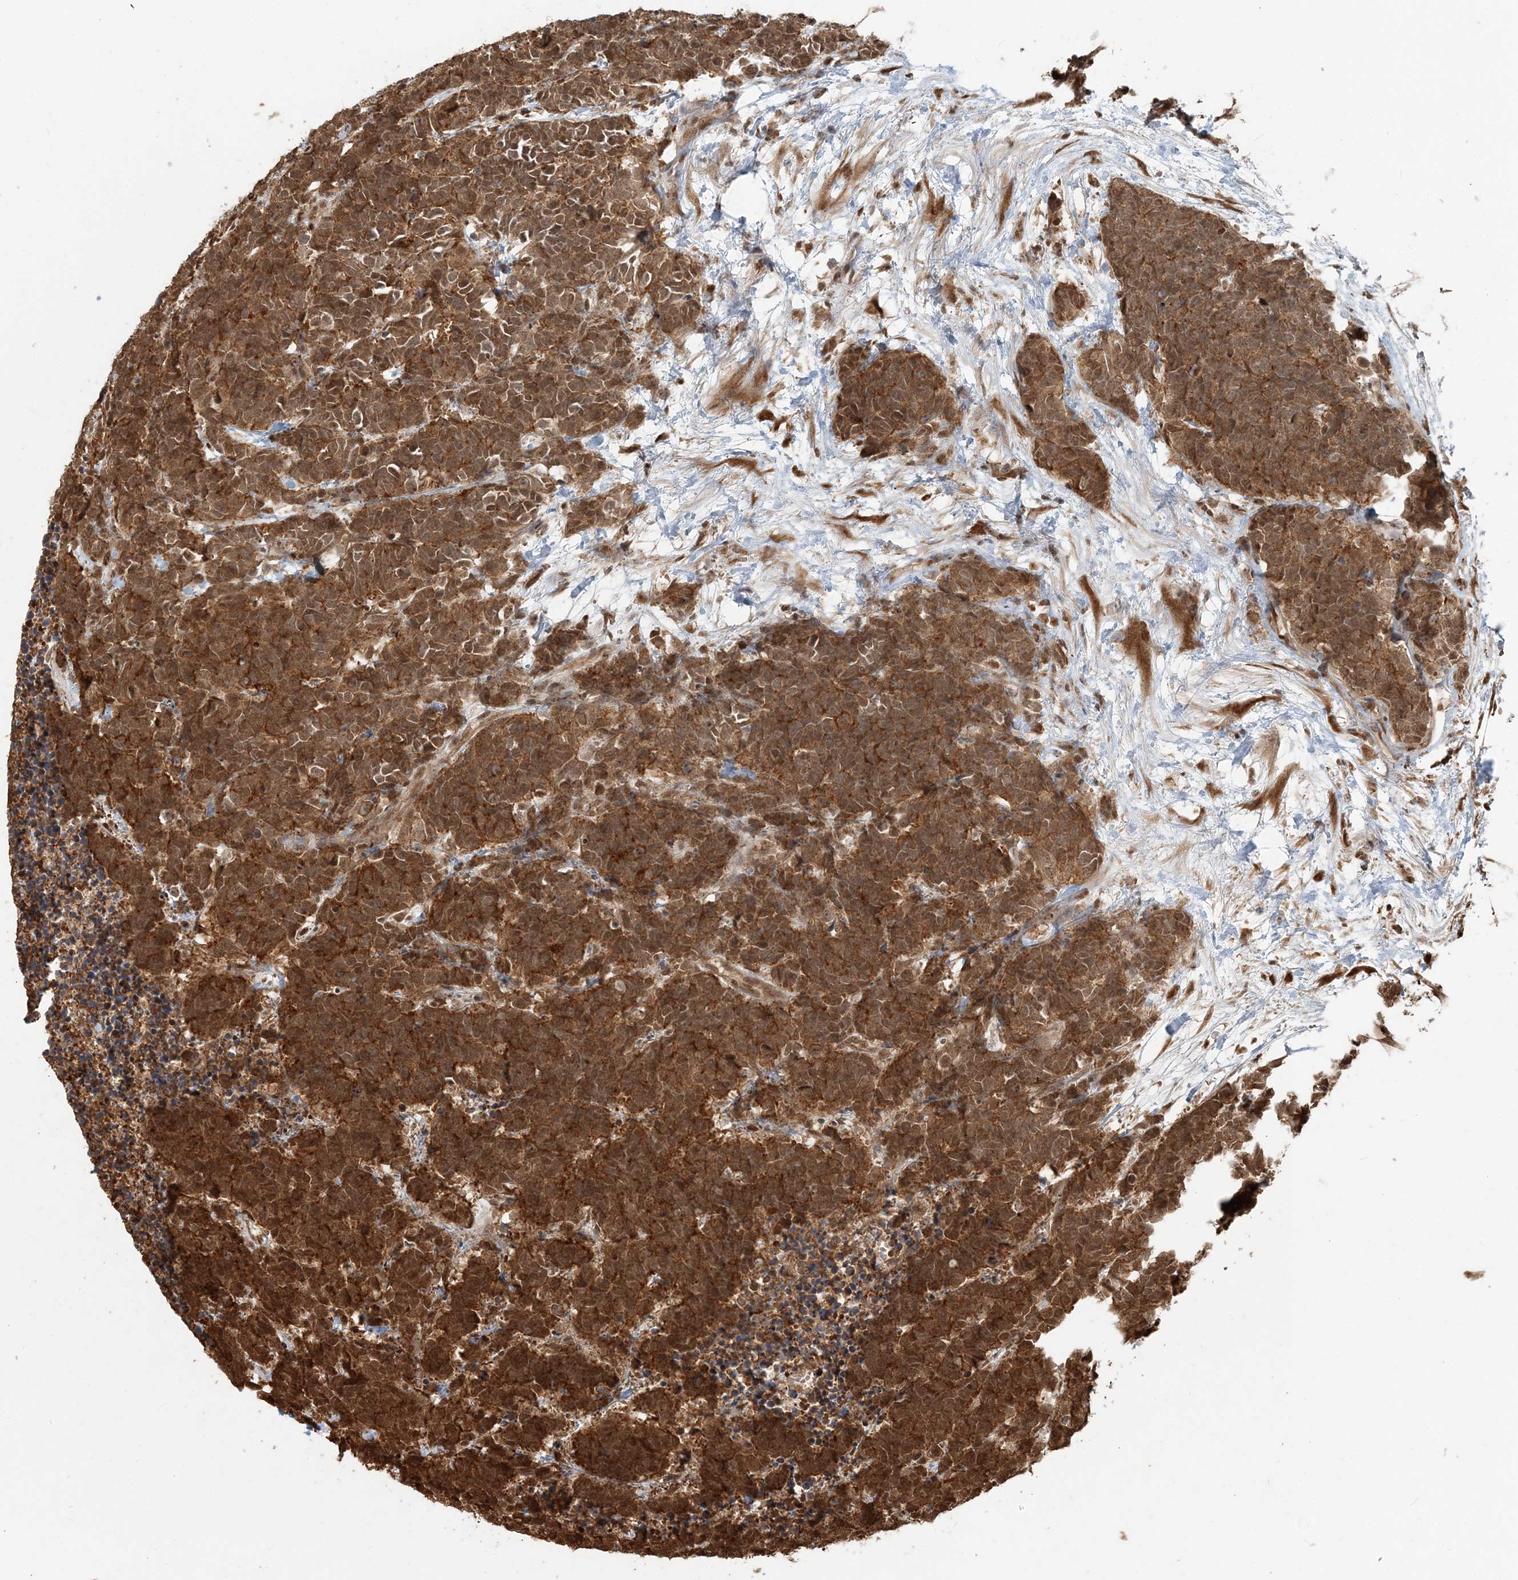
{"staining": {"intensity": "moderate", "quantity": ">75%", "location": "cytoplasmic/membranous,nuclear"}, "tissue": "carcinoid", "cell_type": "Tumor cells", "image_type": "cancer", "snomed": [{"axis": "morphology", "description": "Carcinoma, NOS"}, {"axis": "morphology", "description": "Carcinoid, malignant, NOS"}, {"axis": "topography", "description": "Urinary bladder"}], "caption": "Protein expression analysis of human carcinoma reveals moderate cytoplasmic/membranous and nuclear staining in approximately >75% of tumor cells. The staining is performed using DAB brown chromogen to label protein expression. The nuclei are counter-stained blue using hematoxylin.", "gene": "ARHGAP35", "patient": {"sex": "male", "age": 57}}